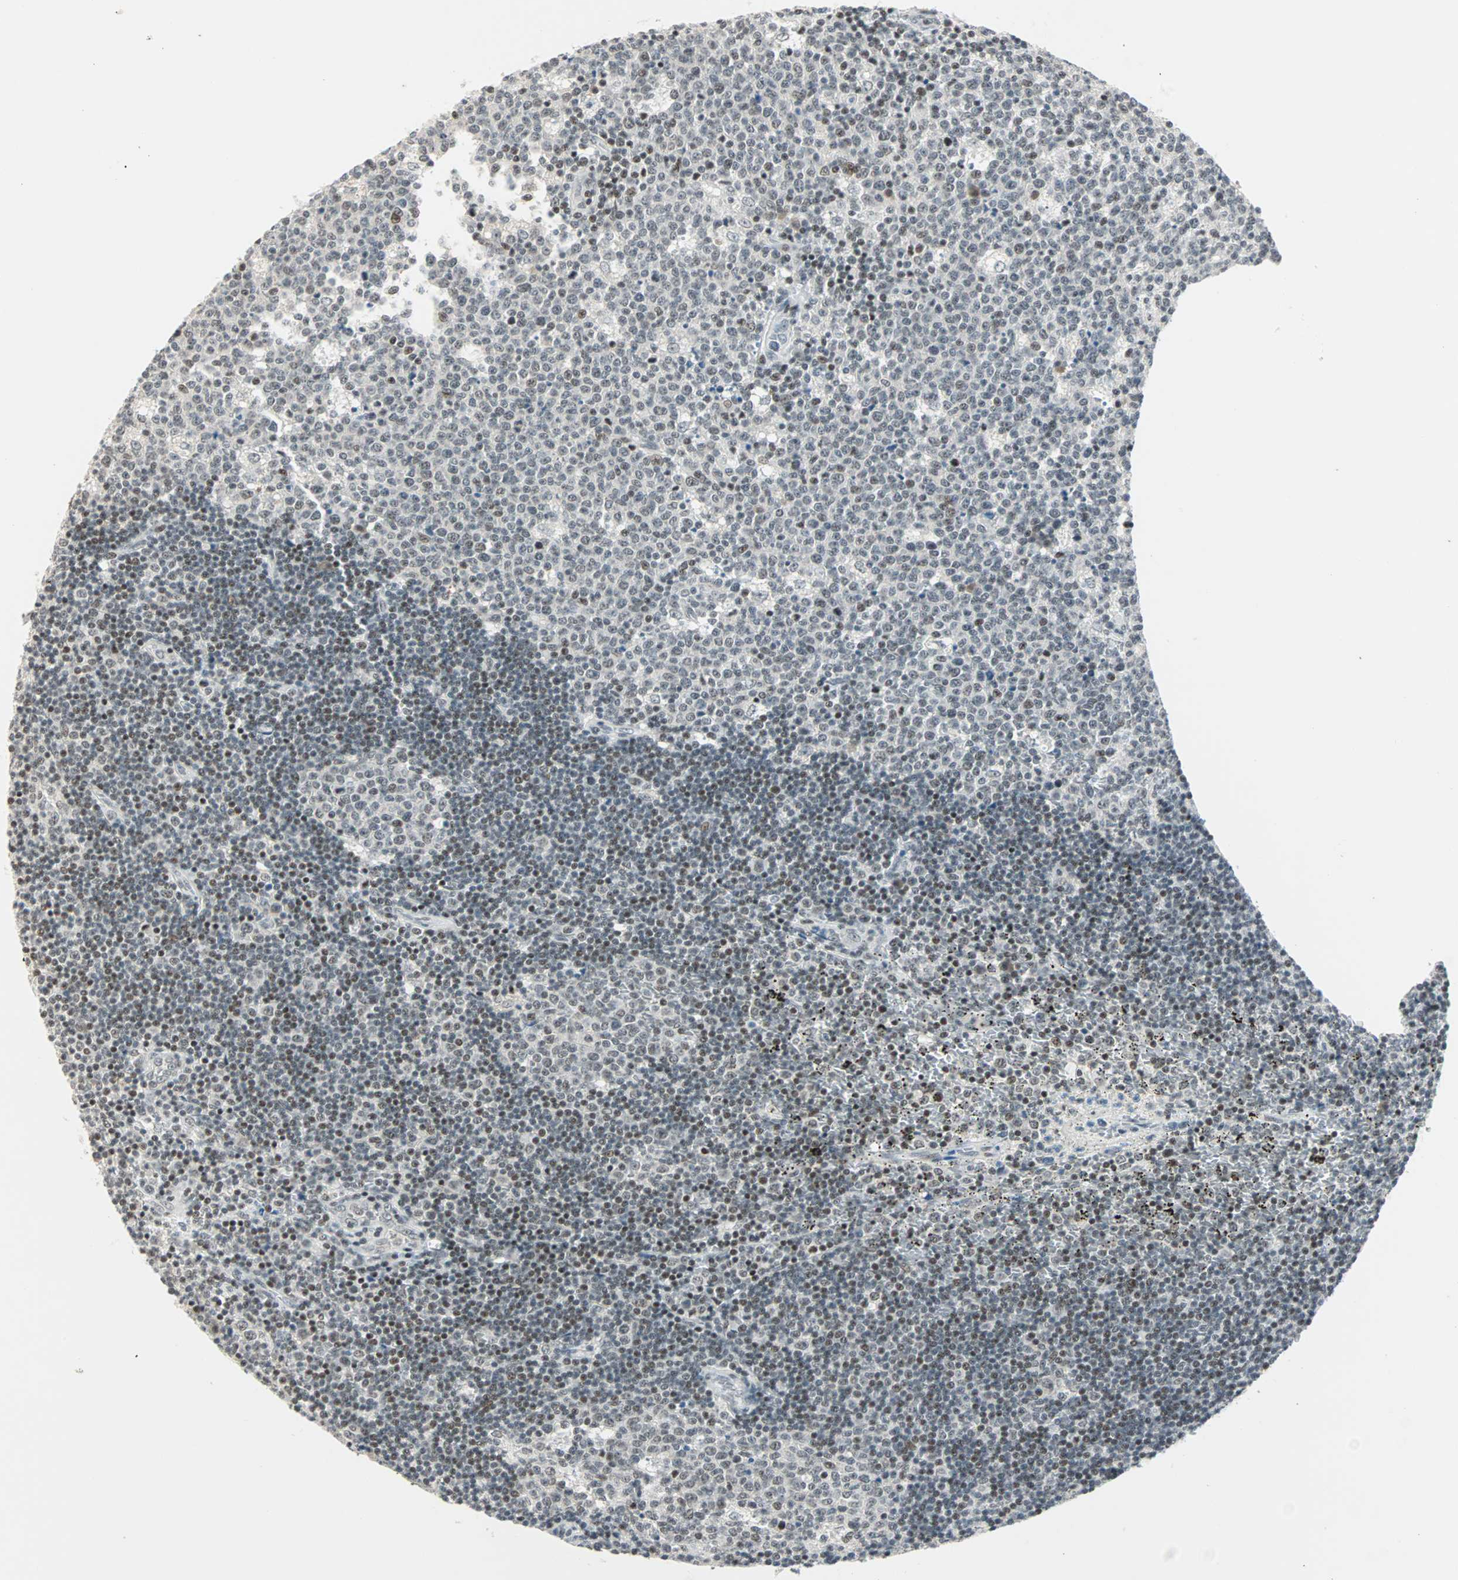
{"staining": {"intensity": "weak", "quantity": ">75%", "location": "nuclear"}, "tissue": "lymph node", "cell_type": "Germinal center cells", "image_type": "normal", "snomed": [{"axis": "morphology", "description": "Normal tissue, NOS"}, {"axis": "topography", "description": "Lymph node"}, {"axis": "topography", "description": "Salivary gland"}], "caption": "Weak nuclear protein expression is identified in about >75% of germinal center cells in lymph node.", "gene": "SIN3A", "patient": {"sex": "male", "age": 8}}